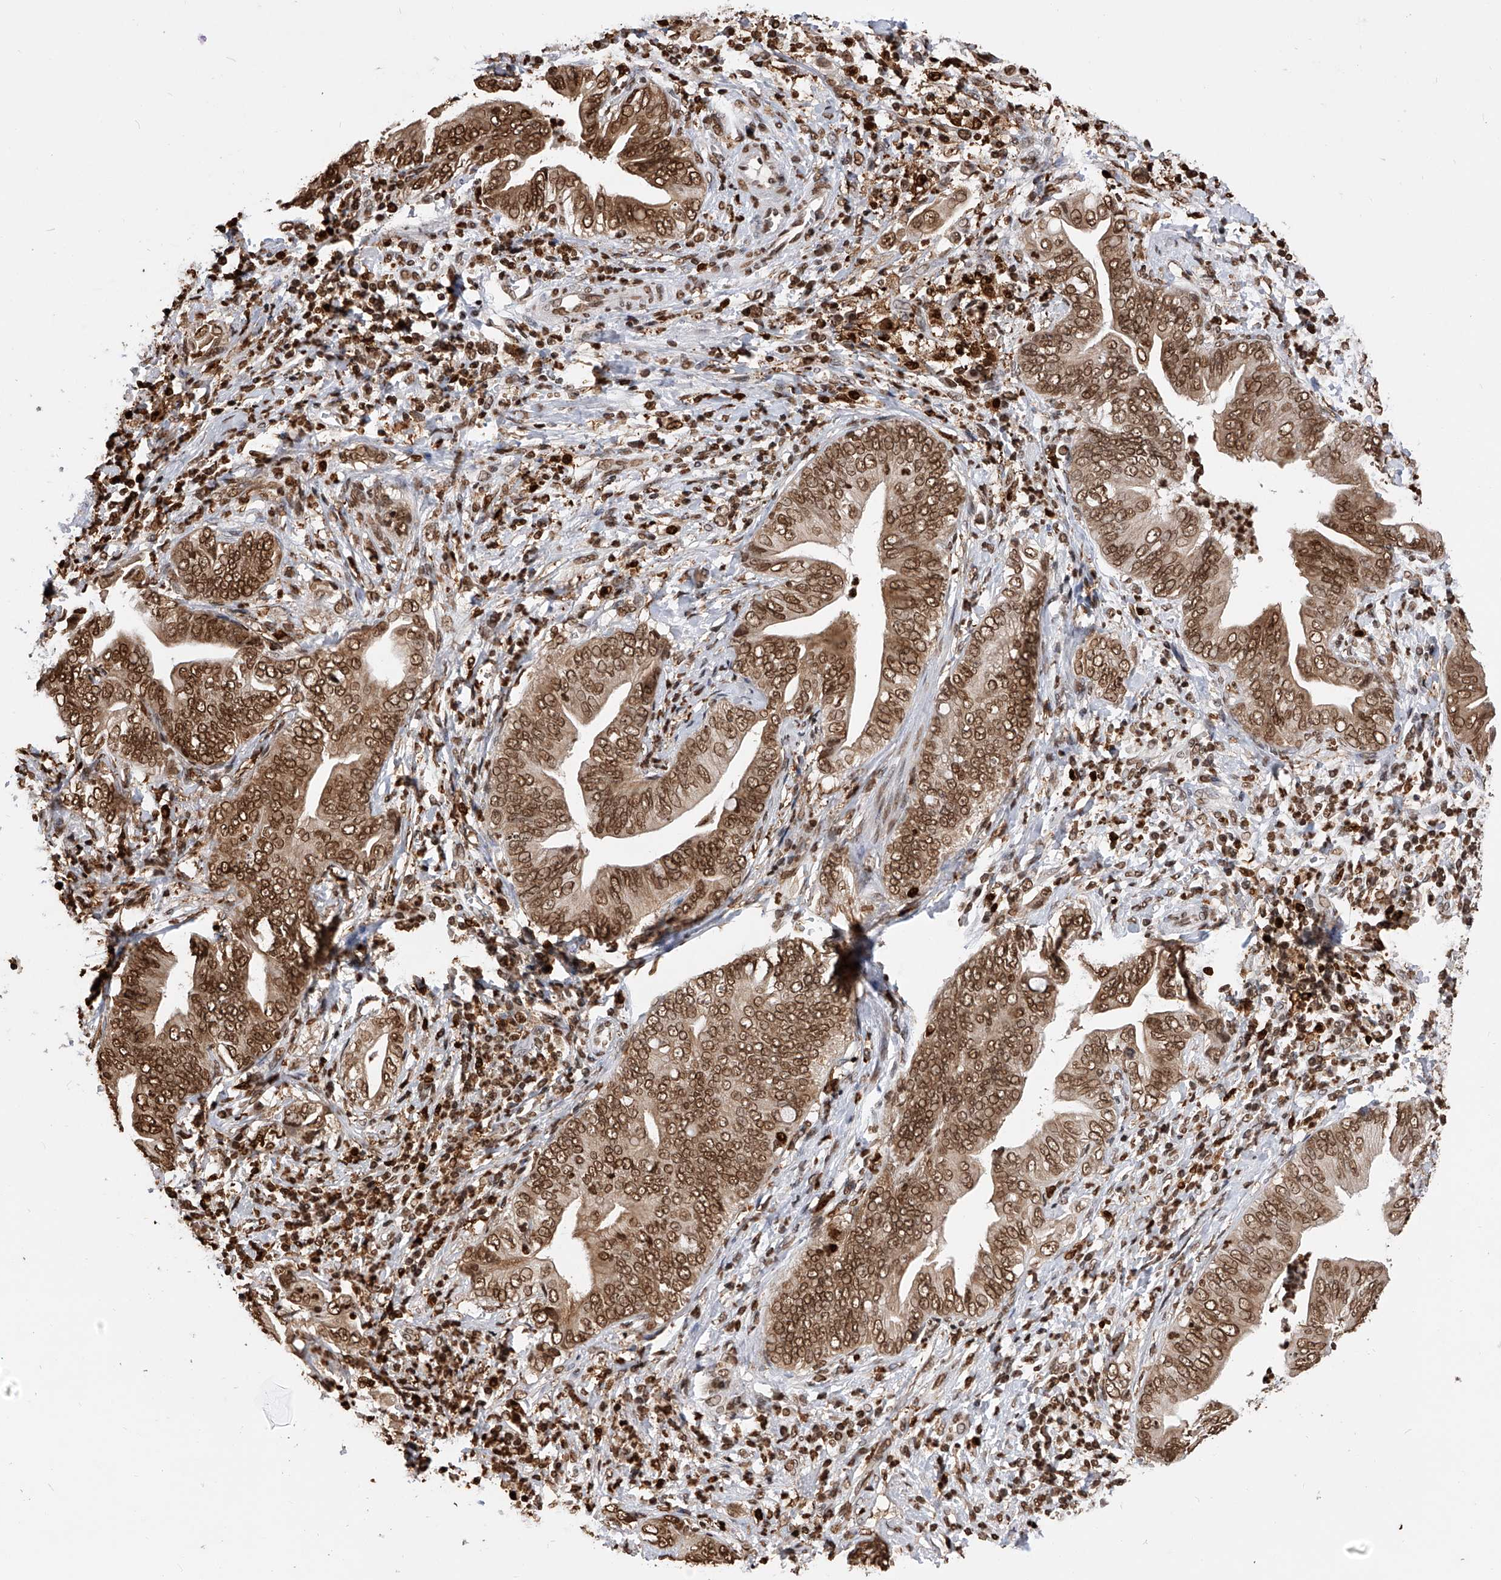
{"staining": {"intensity": "strong", "quantity": ">75%", "location": "nuclear"}, "tissue": "pancreatic cancer", "cell_type": "Tumor cells", "image_type": "cancer", "snomed": [{"axis": "morphology", "description": "Adenocarcinoma, NOS"}, {"axis": "topography", "description": "Pancreas"}], "caption": "Protein positivity by immunohistochemistry shows strong nuclear staining in approximately >75% of tumor cells in adenocarcinoma (pancreatic).", "gene": "CFAP410", "patient": {"sex": "male", "age": 75}}